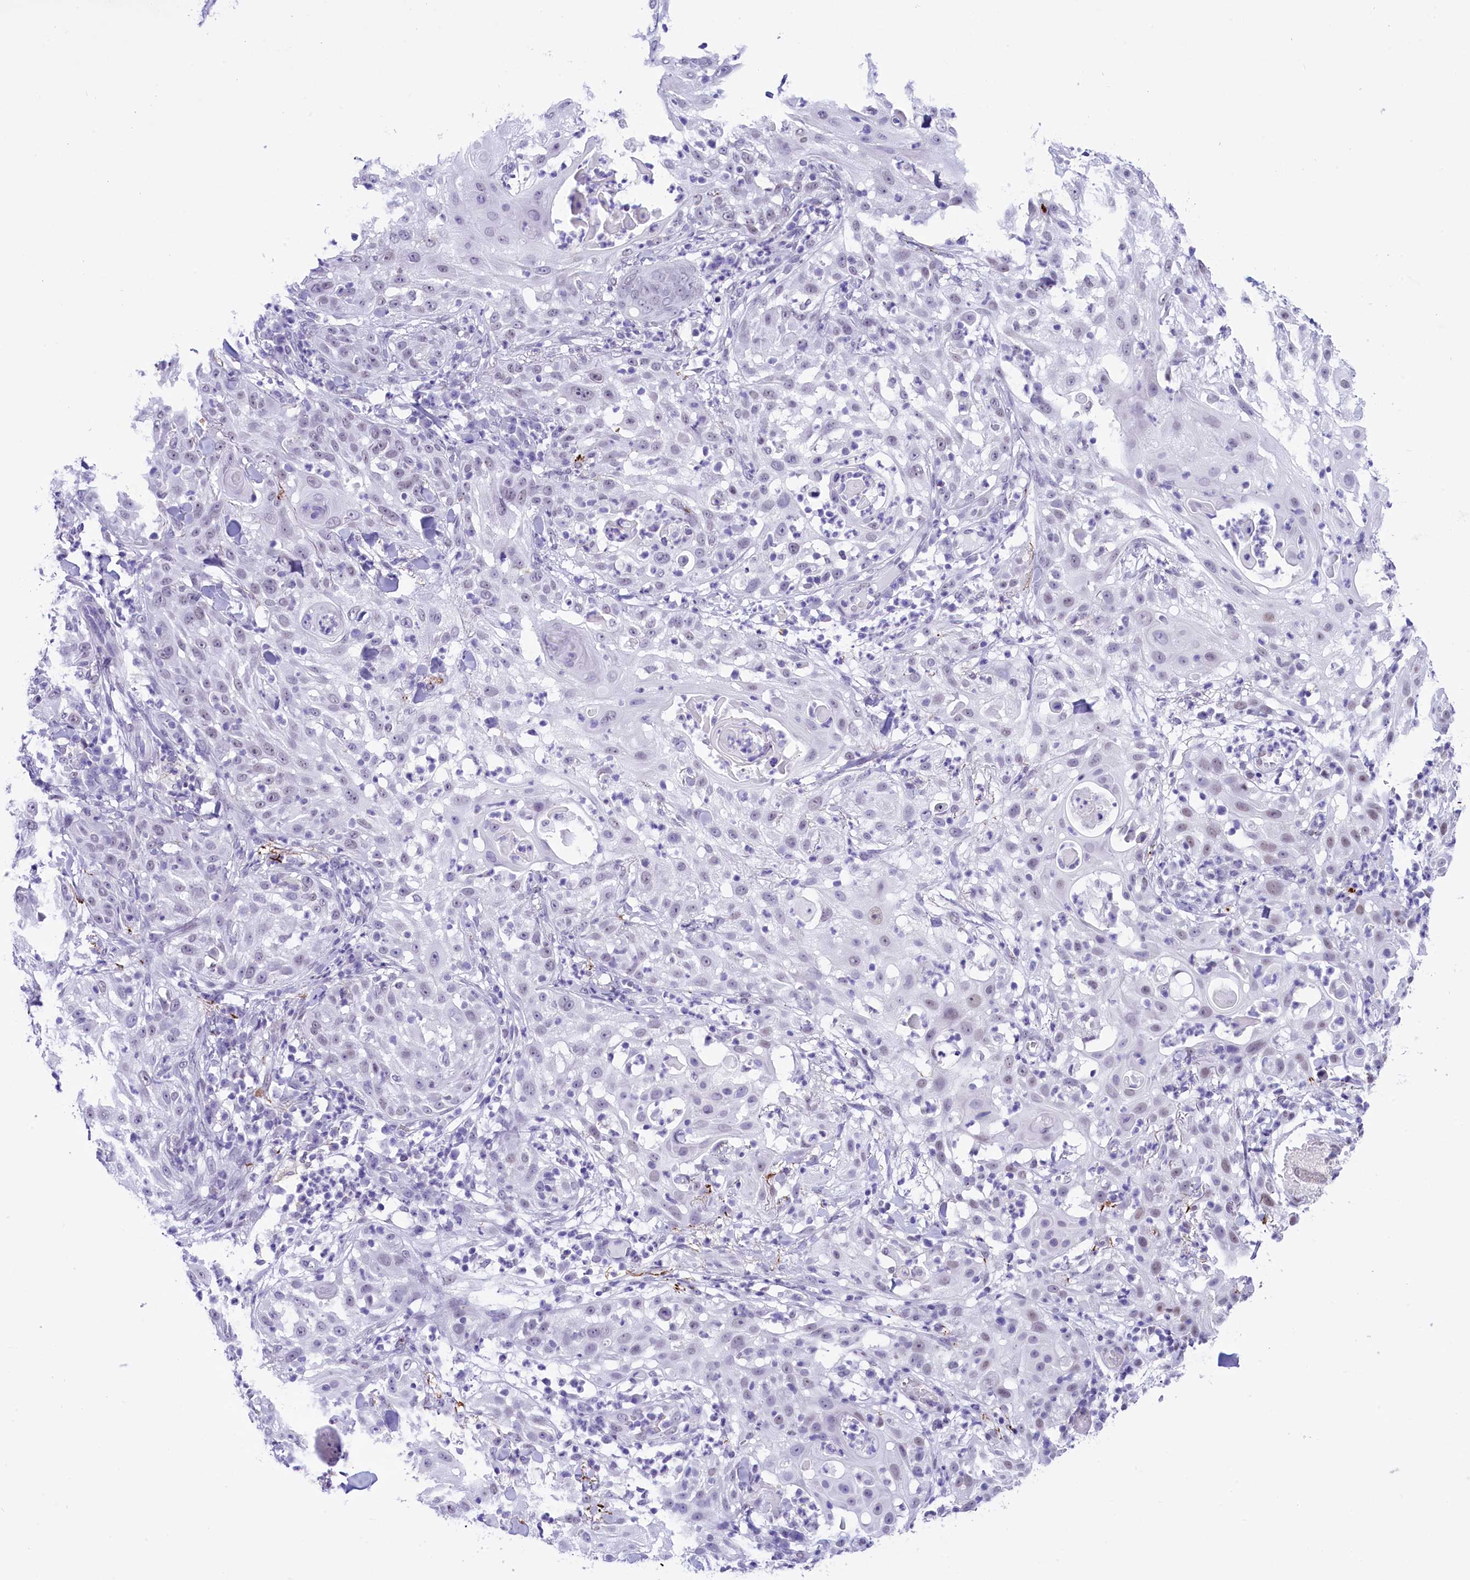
{"staining": {"intensity": "negative", "quantity": "none", "location": "none"}, "tissue": "skin cancer", "cell_type": "Tumor cells", "image_type": "cancer", "snomed": [{"axis": "morphology", "description": "Squamous cell carcinoma, NOS"}, {"axis": "topography", "description": "Skin"}], "caption": "An IHC image of skin cancer is shown. There is no staining in tumor cells of skin cancer.", "gene": "RPS6KB1", "patient": {"sex": "female", "age": 44}}